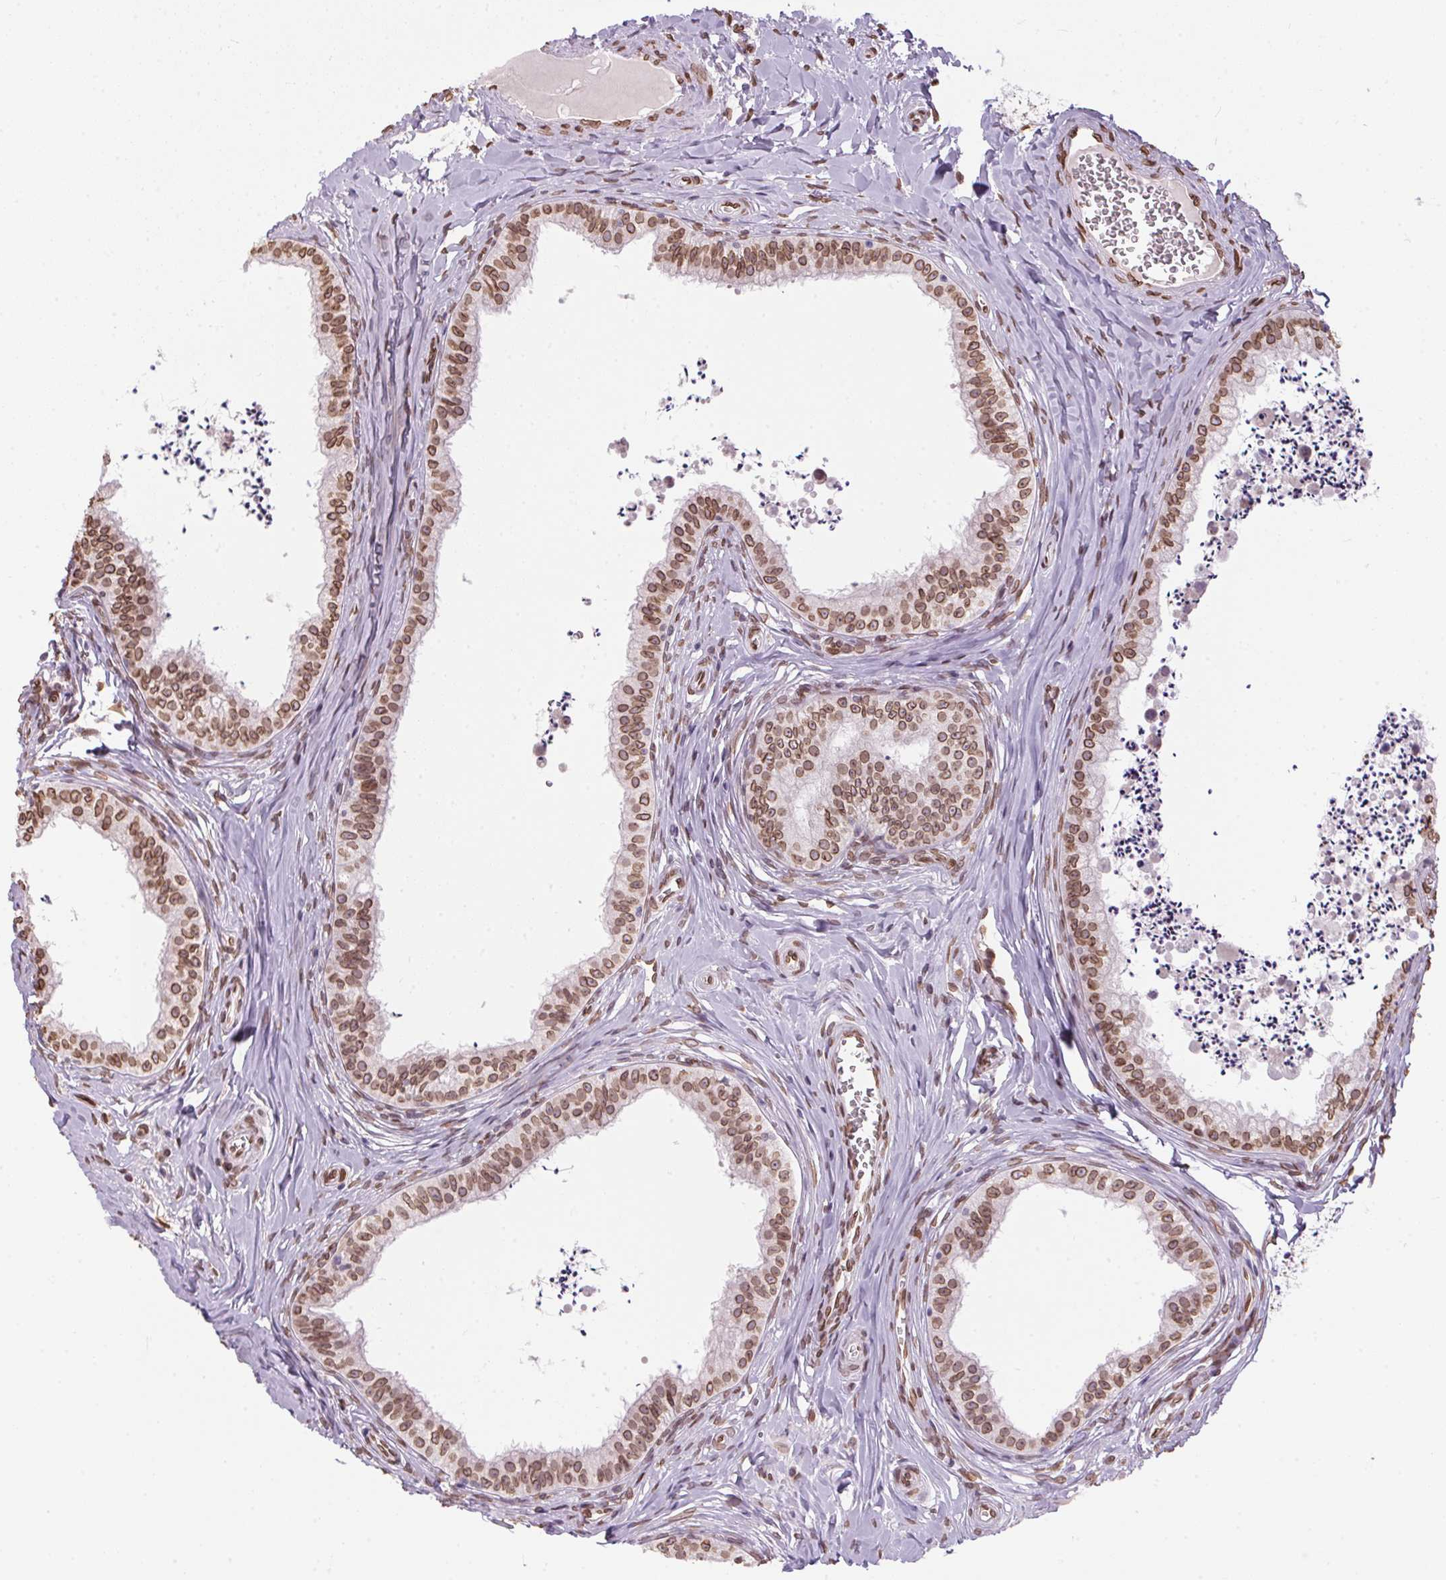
{"staining": {"intensity": "moderate", "quantity": ">75%", "location": "cytoplasmic/membranous,nuclear"}, "tissue": "epididymis", "cell_type": "Glandular cells", "image_type": "normal", "snomed": [{"axis": "morphology", "description": "Normal tissue, NOS"}, {"axis": "topography", "description": "Epididymis"}], "caption": "The histopathology image reveals a brown stain indicating the presence of a protein in the cytoplasmic/membranous,nuclear of glandular cells in epididymis. Using DAB (brown) and hematoxylin (blue) stains, captured at high magnification using brightfield microscopy.", "gene": "TMEM175", "patient": {"sex": "male", "age": 24}}